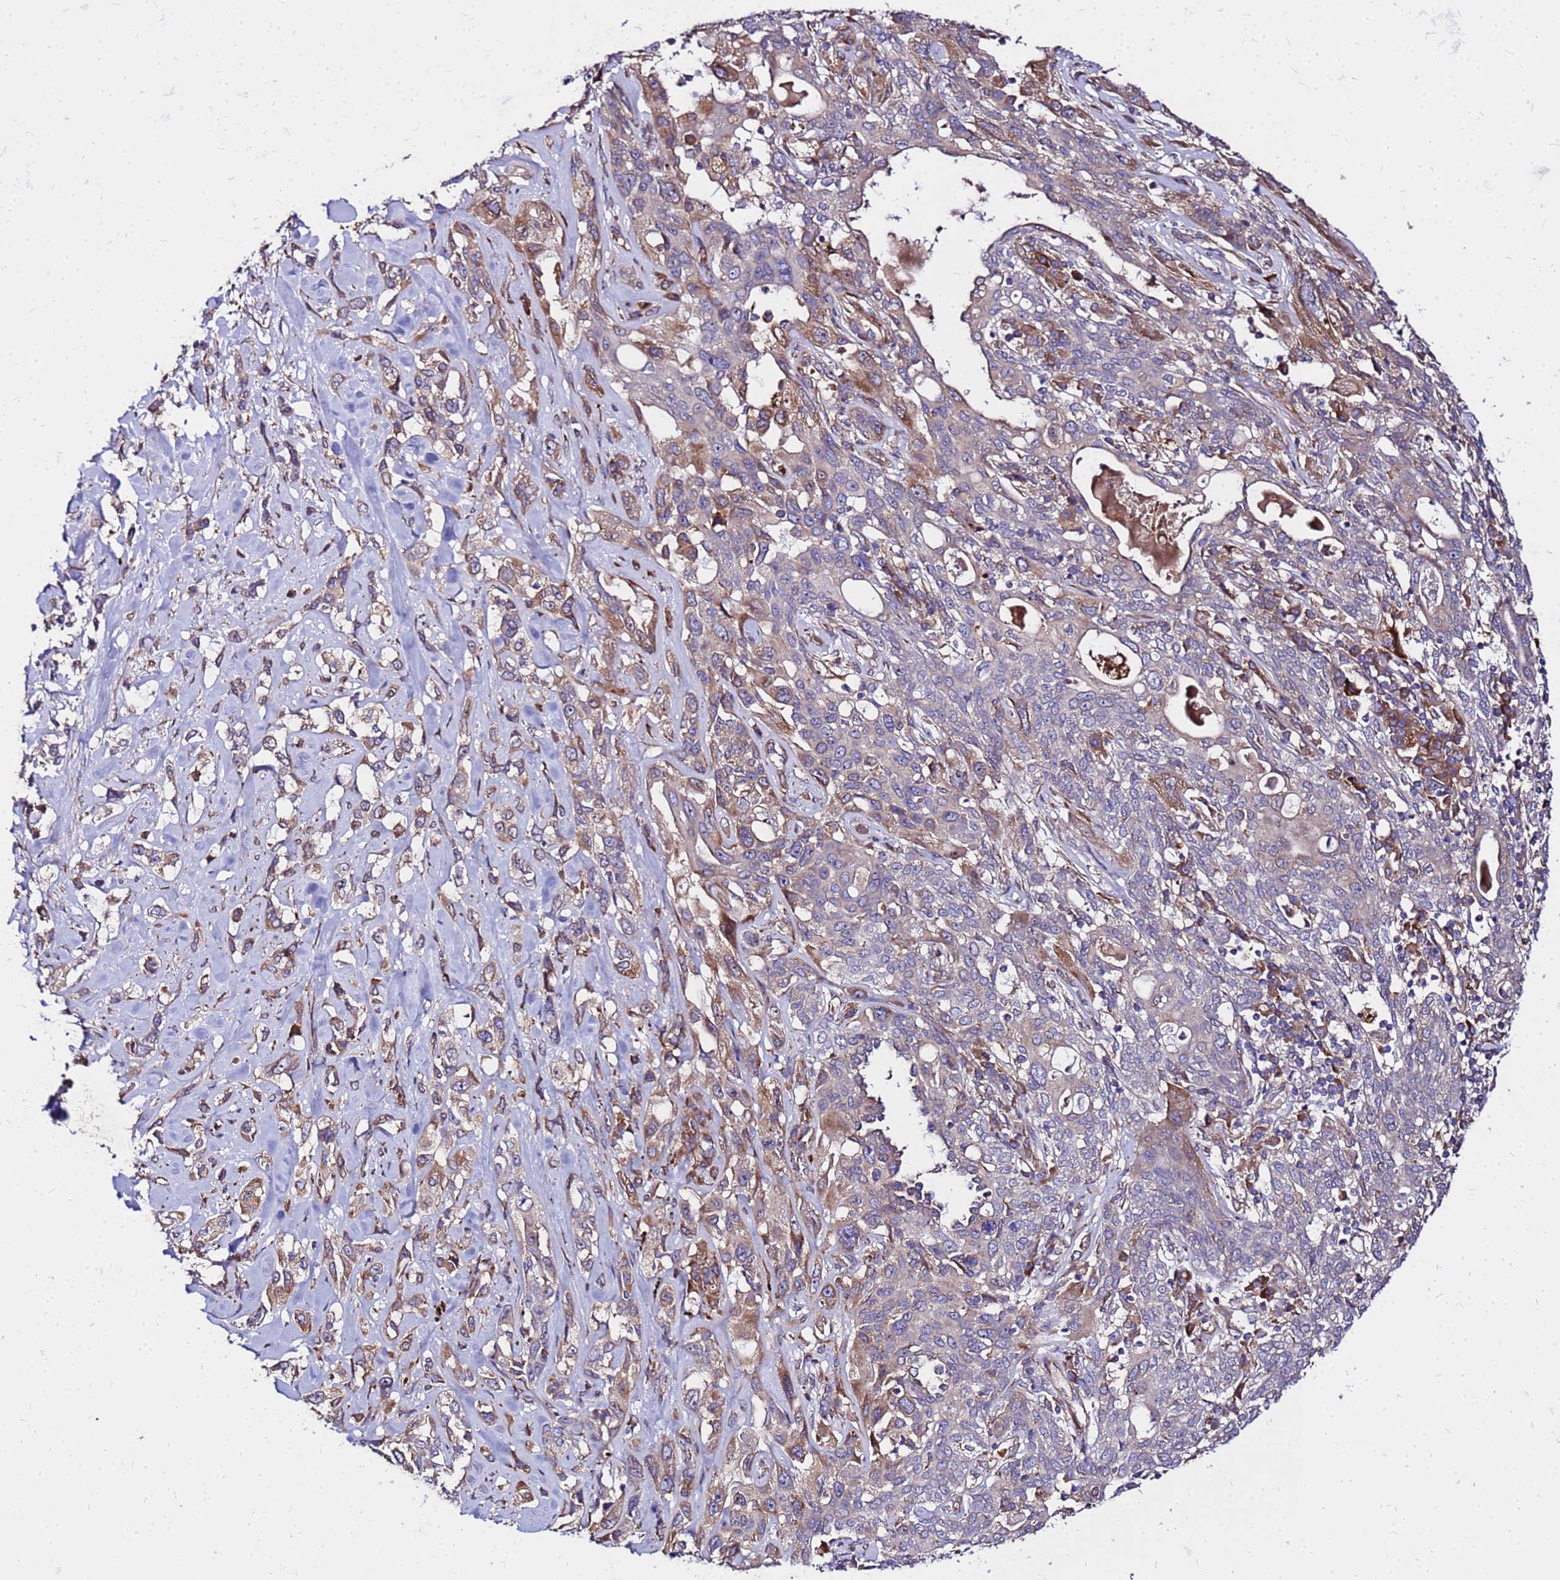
{"staining": {"intensity": "moderate", "quantity": "<25%", "location": "cytoplasmic/membranous"}, "tissue": "lung cancer", "cell_type": "Tumor cells", "image_type": "cancer", "snomed": [{"axis": "morphology", "description": "Squamous cell carcinoma, NOS"}, {"axis": "topography", "description": "Lung"}], "caption": "Protein expression analysis of human lung squamous cell carcinoma reveals moderate cytoplasmic/membranous positivity in about <25% of tumor cells. The protein of interest is stained brown, and the nuclei are stained in blue (DAB IHC with brightfield microscopy, high magnification).", "gene": "WWC2", "patient": {"sex": "female", "age": 70}}